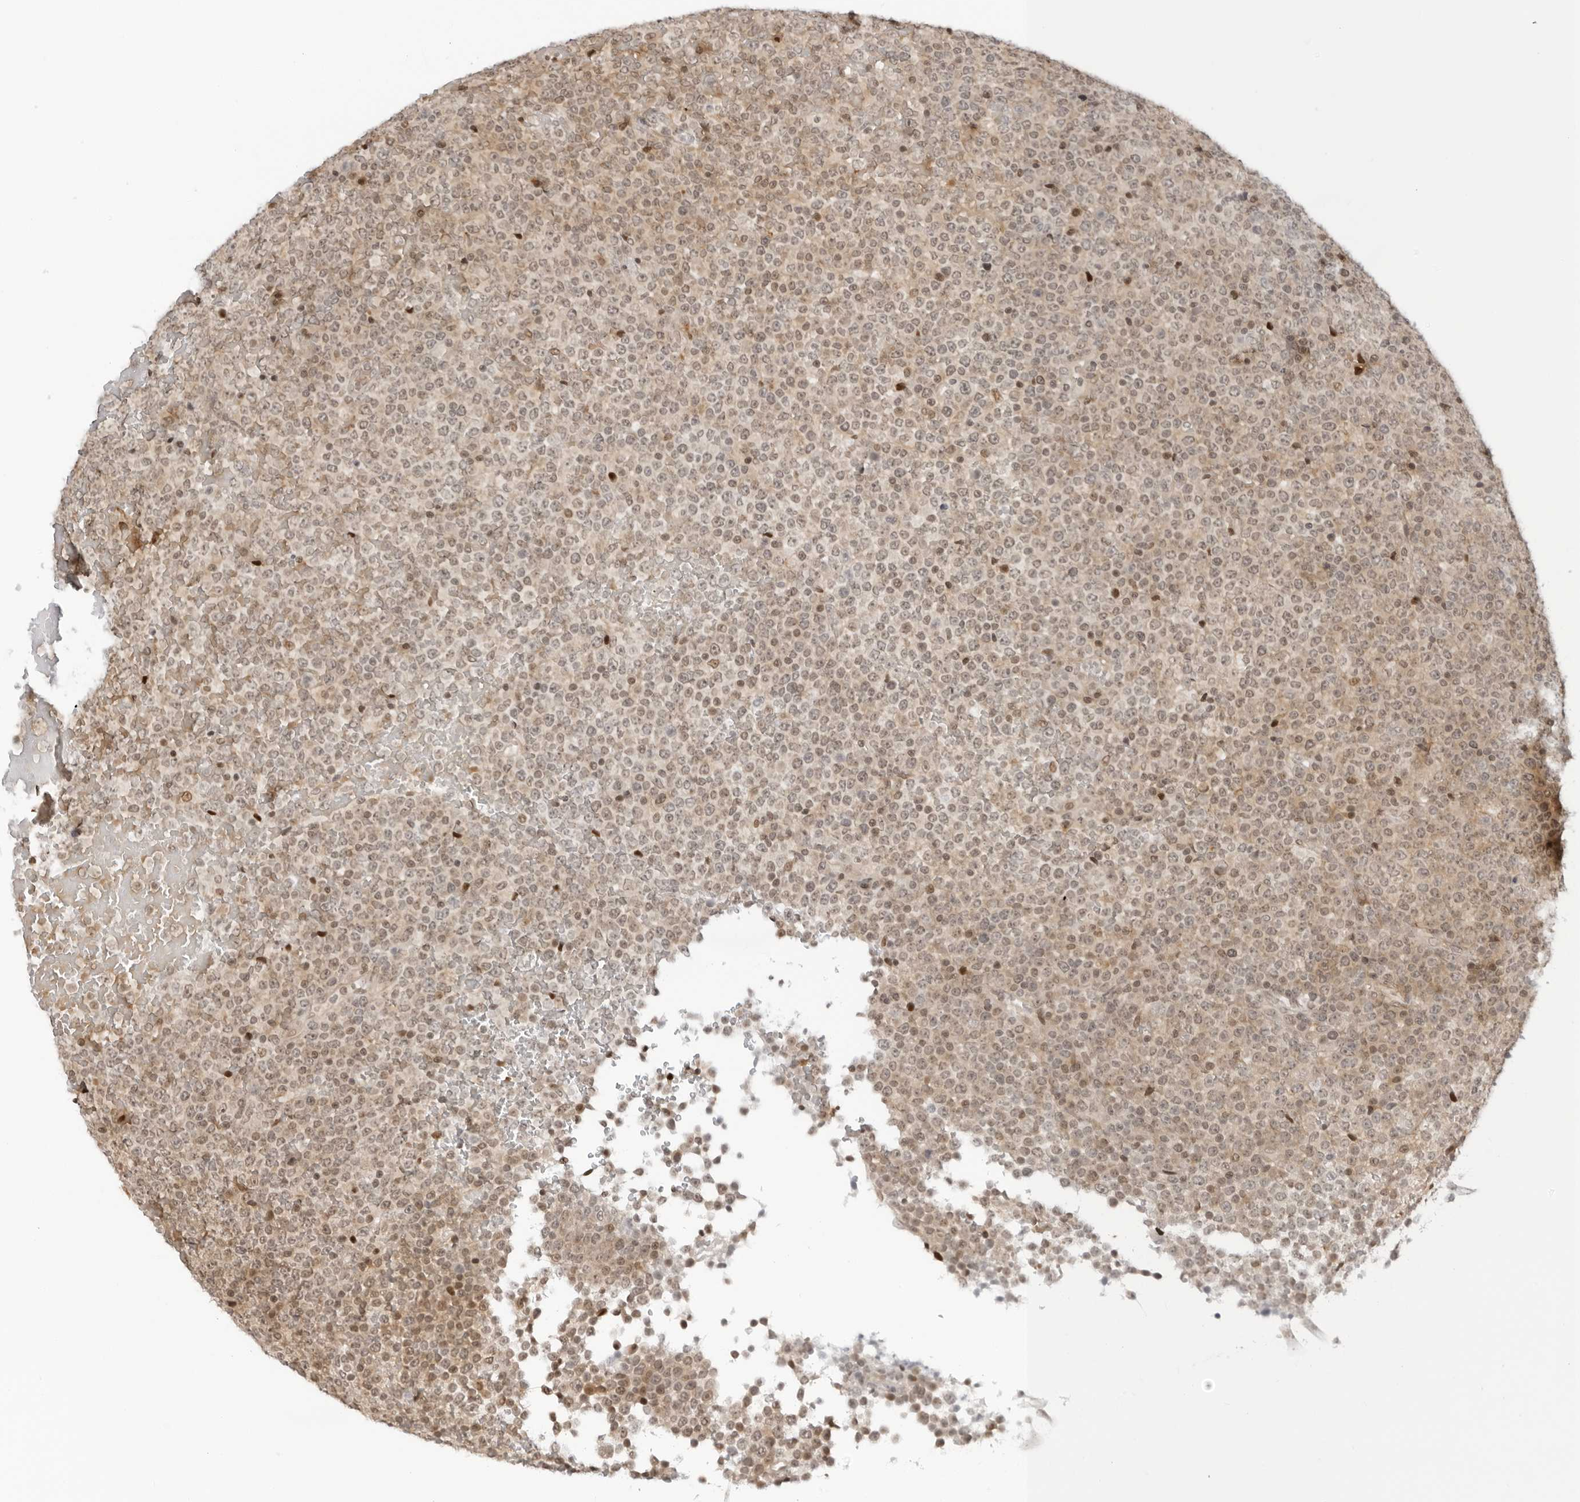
{"staining": {"intensity": "weak", "quantity": "25%-75%", "location": "nuclear"}, "tissue": "lymphoma", "cell_type": "Tumor cells", "image_type": "cancer", "snomed": [{"axis": "morphology", "description": "Malignant lymphoma, non-Hodgkin's type, High grade"}, {"axis": "topography", "description": "Lymph node"}], "caption": "Immunohistochemical staining of human malignant lymphoma, non-Hodgkin's type (high-grade) reveals weak nuclear protein staining in approximately 25%-75% of tumor cells.", "gene": "RNF146", "patient": {"sex": "male", "age": 13}}